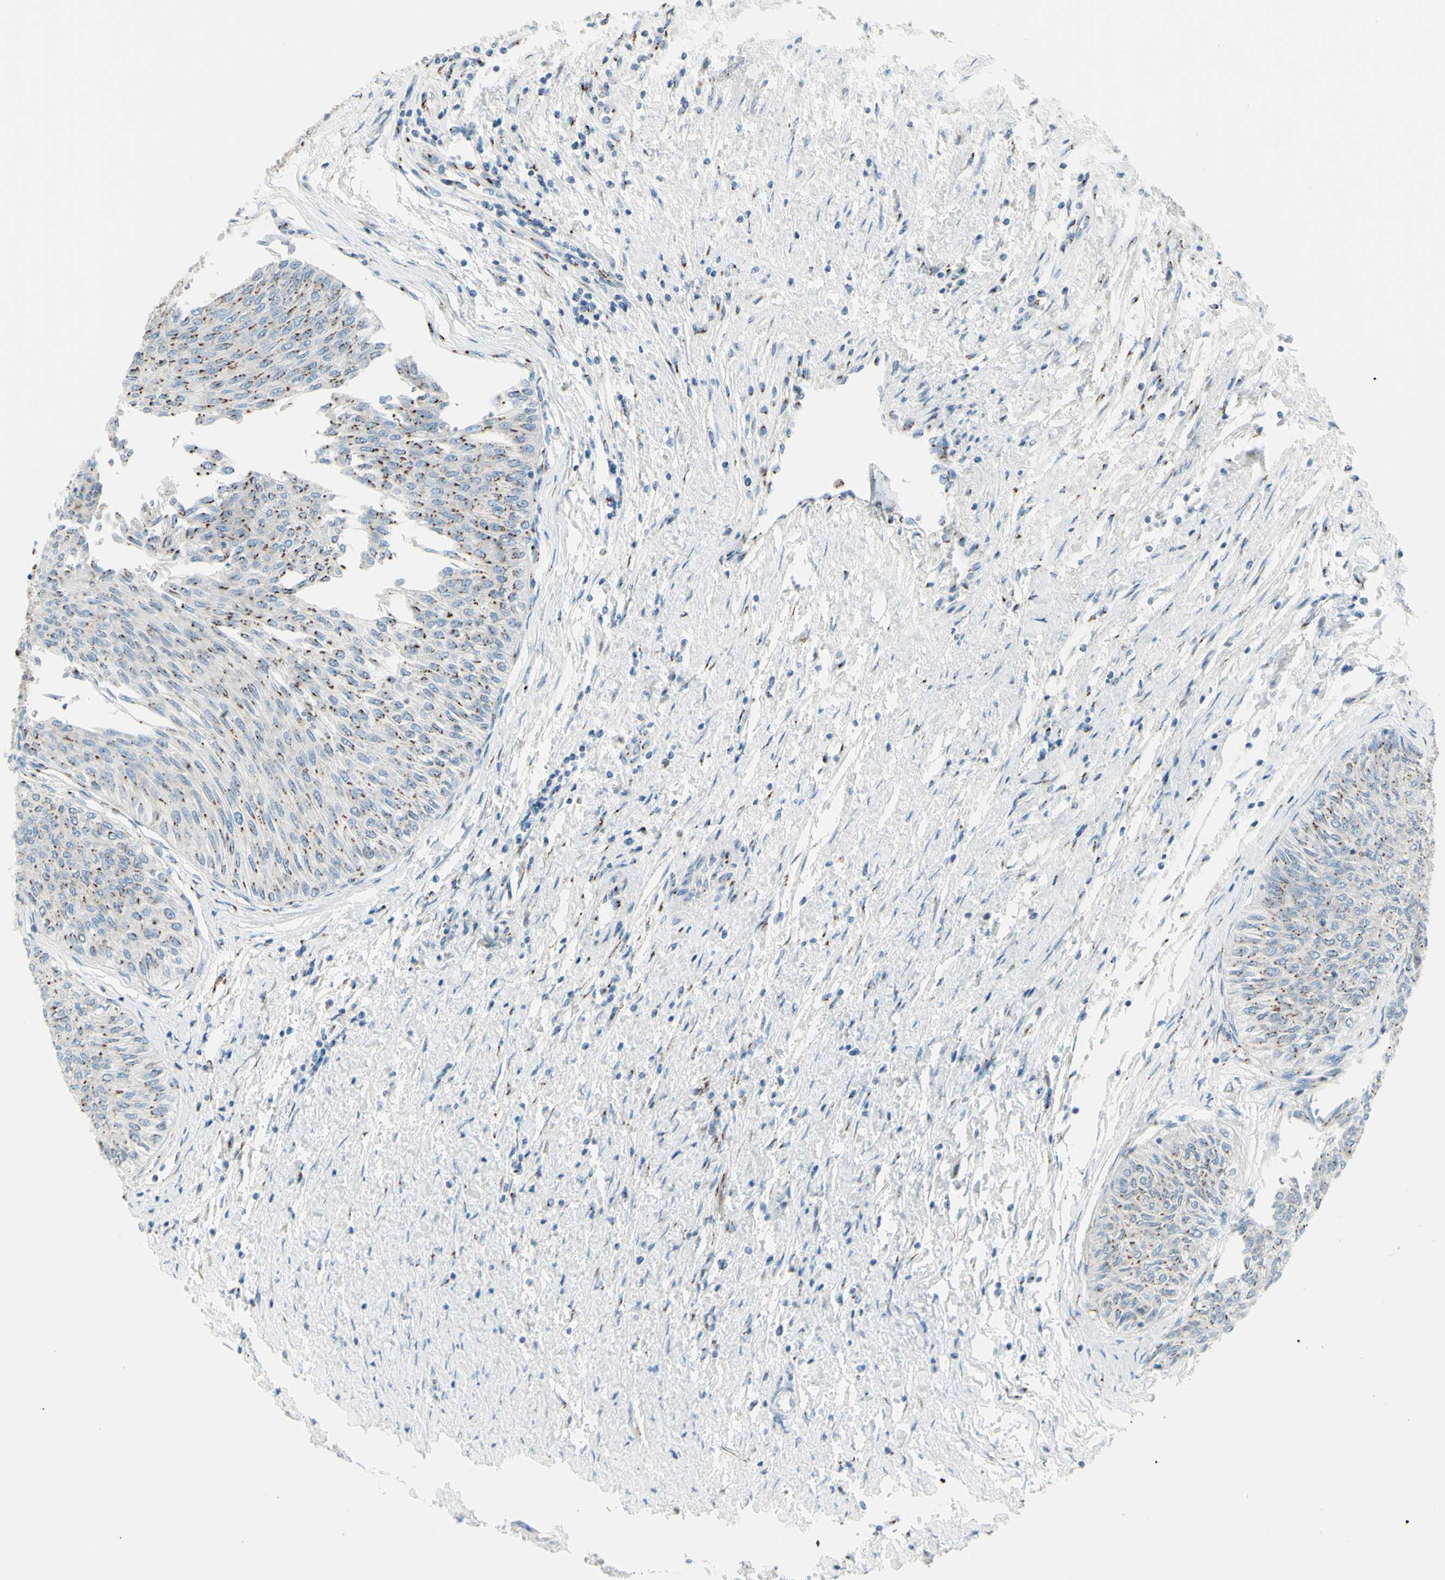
{"staining": {"intensity": "moderate", "quantity": ">75%", "location": "cytoplasmic/membranous"}, "tissue": "urothelial cancer", "cell_type": "Tumor cells", "image_type": "cancer", "snomed": [{"axis": "morphology", "description": "Urothelial carcinoma, Low grade"}, {"axis": "topography", "description": "Urinary bladder"}], "caption": "DAB immunohistochemical staining of urothelial cancer shows moderate cytoplasmic/membranous protein positivity in approximately >75% of tumor cells.", "gene": "B4GALT1", "patient": {"sex": "male", "age": 78}}